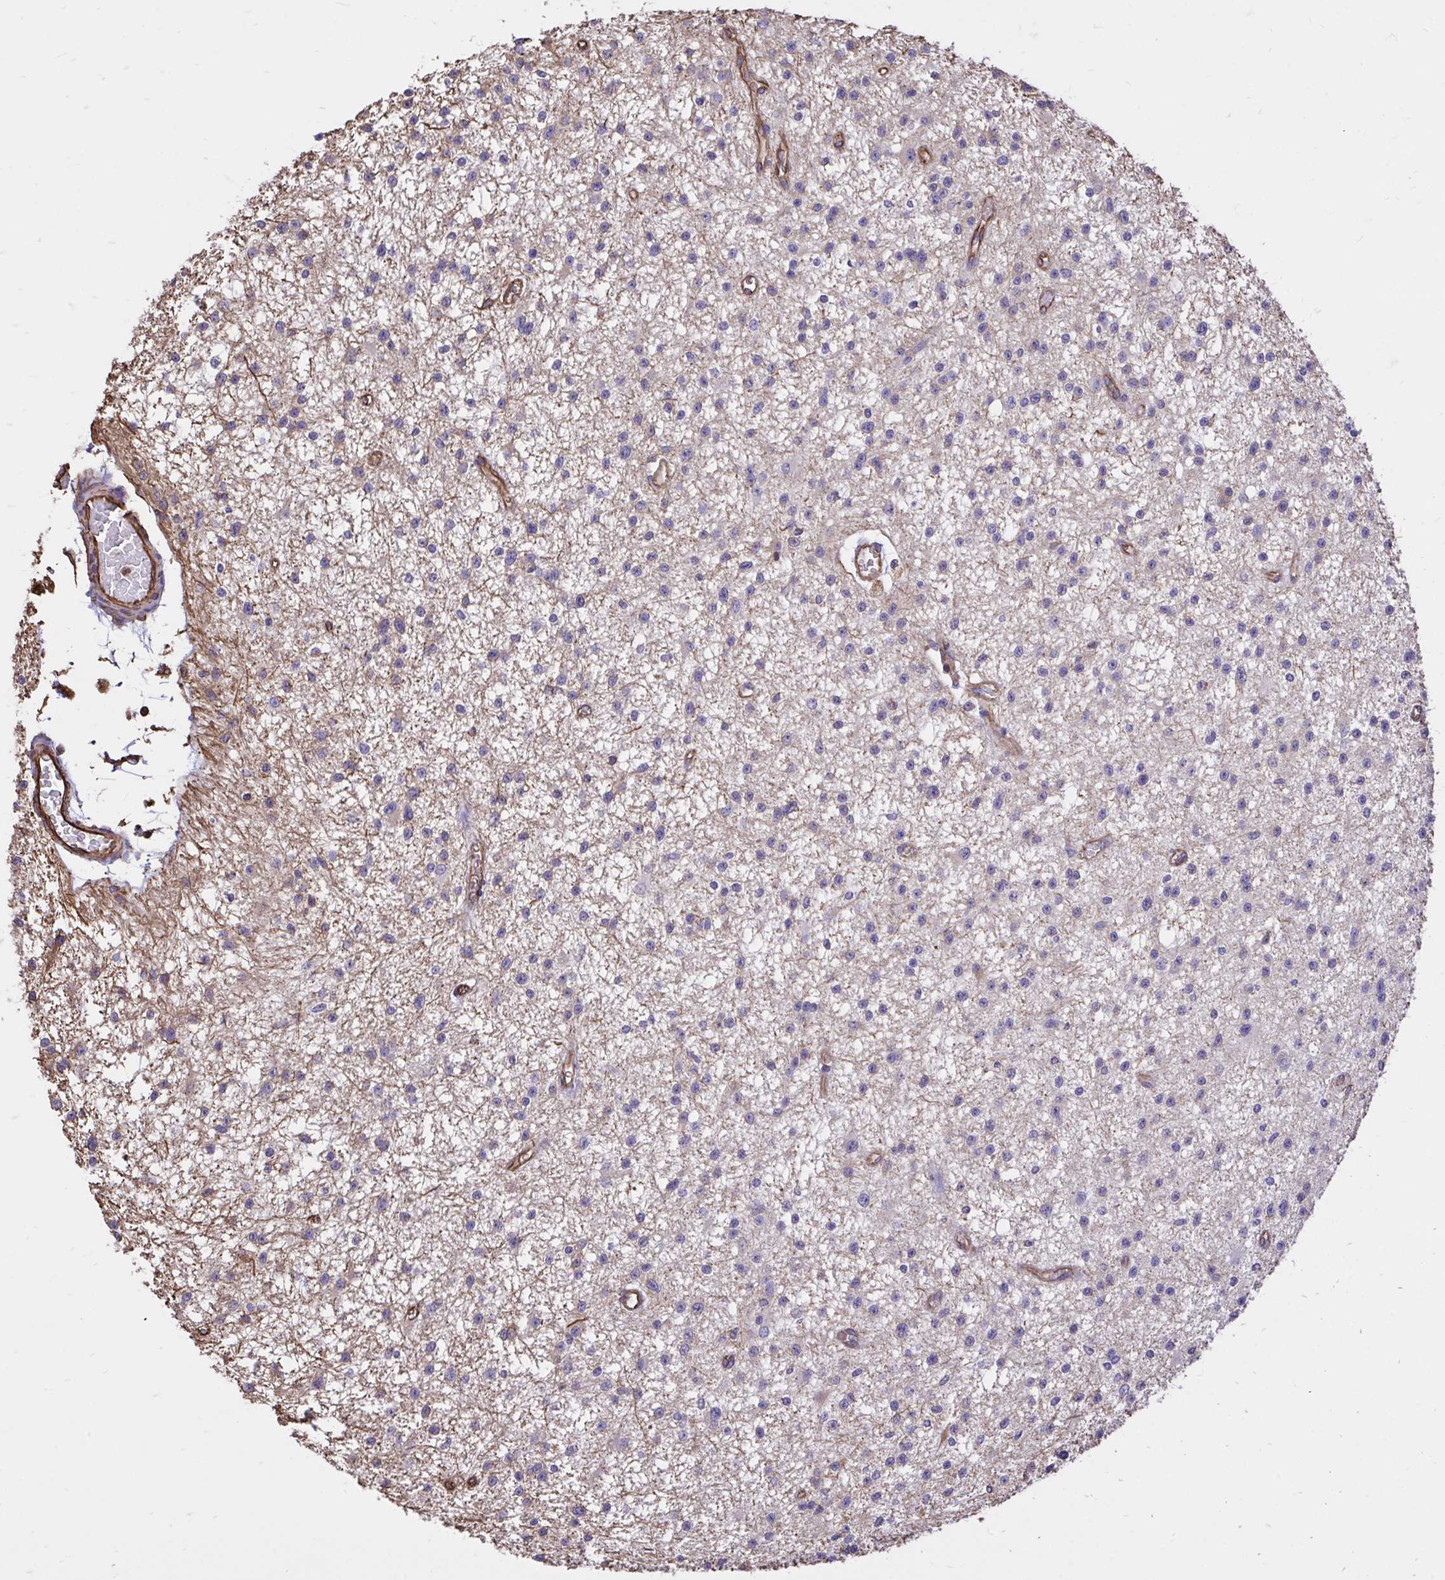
{"staining": {"intensity": "negative", "quantity": "none", "location": "none"}, "tissue": "glioma", "cell_type": "Tumor cells", "image_type": "cancer", "snomed": [{"axis": "morphology", "description": "Glioma, malignant, Low grade"}, {"axis": "topography", "description": "Brain"}], "caption": "There is no significant positivity in tumor cells of malignant glioma (low-grade). The staining is performed using DAB (3,3'-diaminobenzidine) brown chromogen with nuclei counter-stained in using hematoxylin.", "gene": "RNF103", "patient": {"sex": "male", "age": 43}}